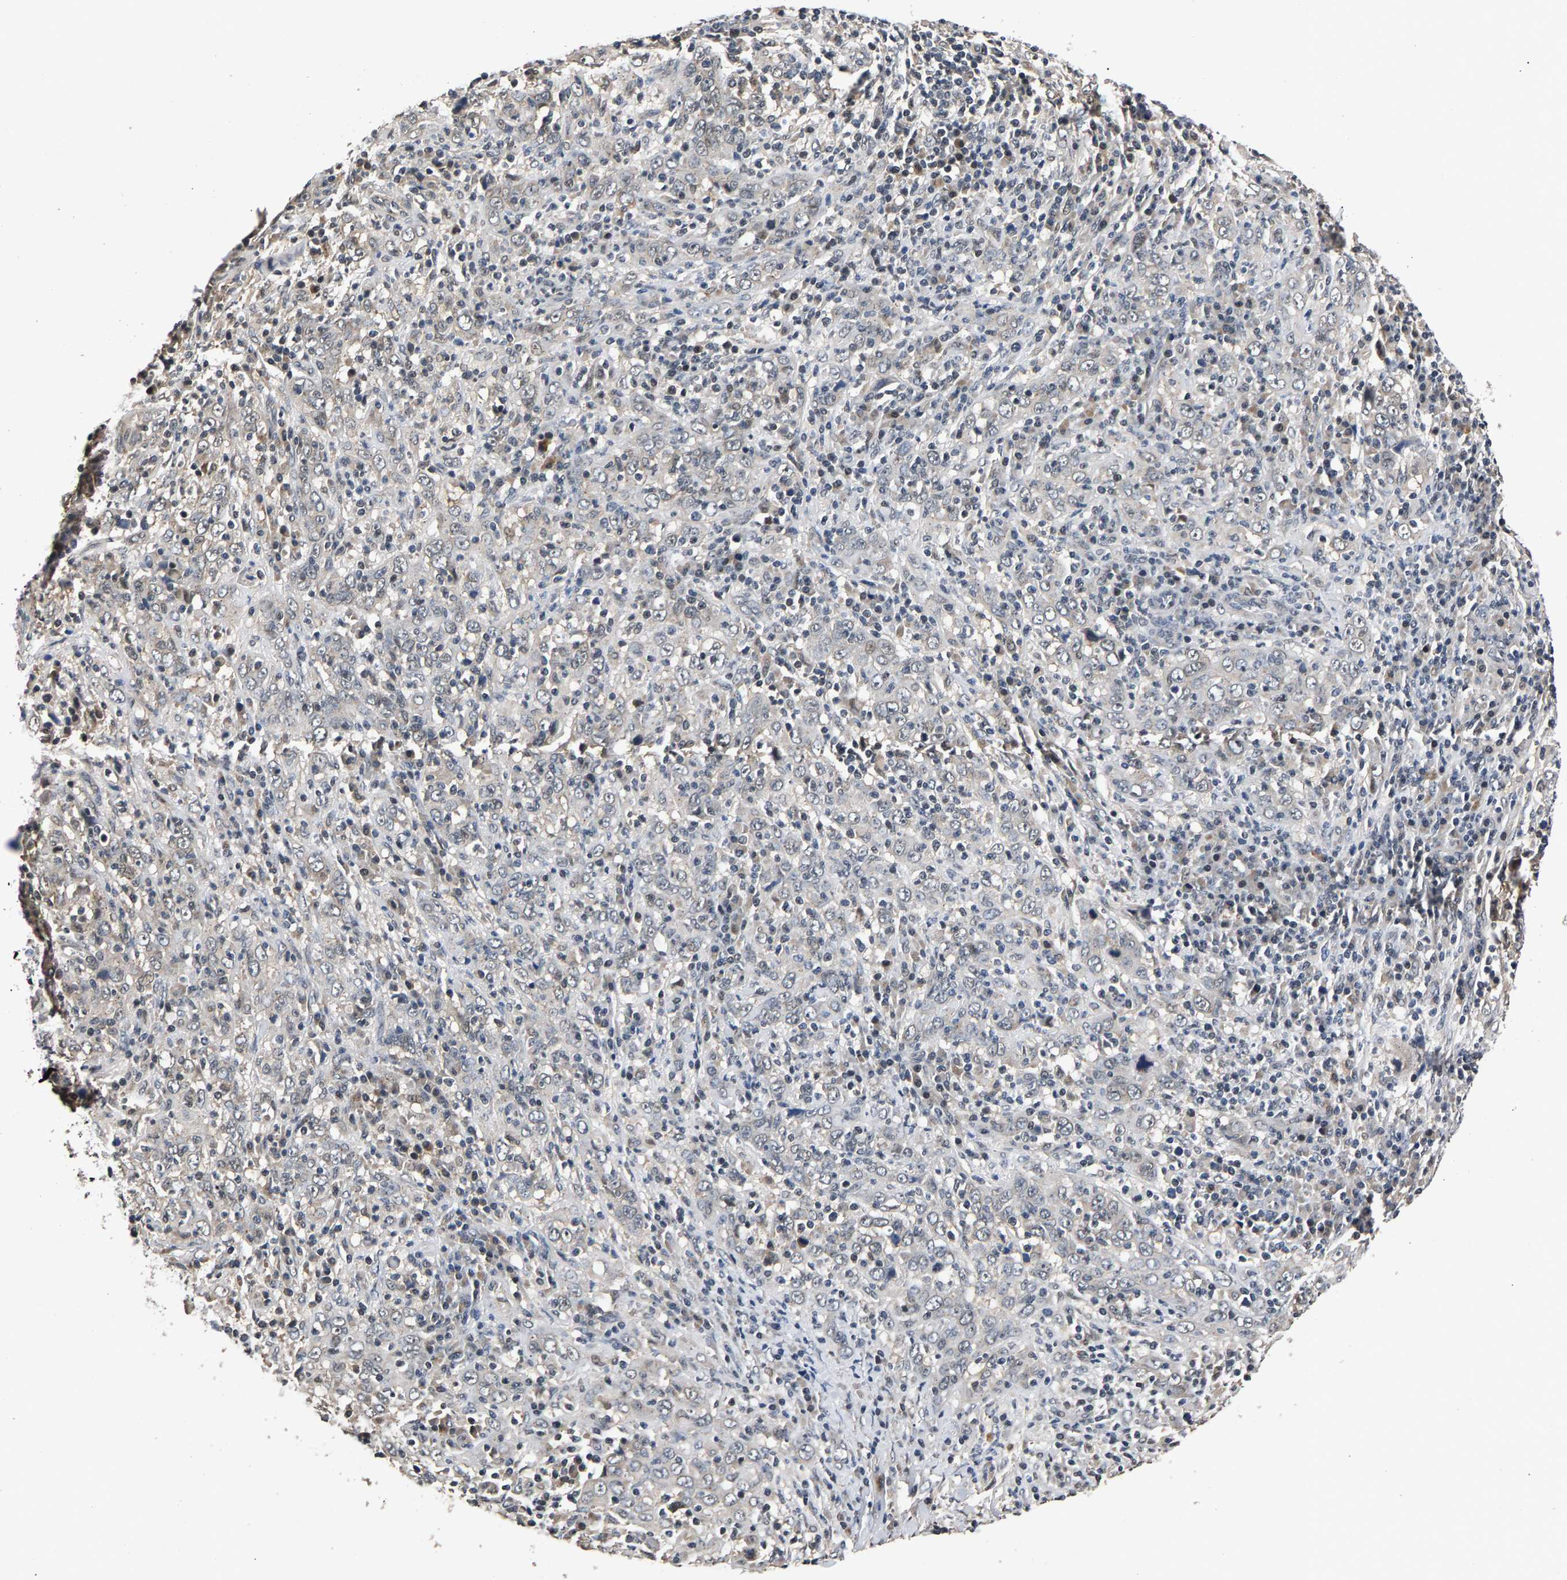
{"staining": {"intensity": "negative", "quantity": "none", "location": "none"}, "tissue": "cervical cancer", "cell_type": "Tumor cells", "image_type": "cancer", "snomed": [{"axis": "morphology", "description": "Squamous cell carcinoma, NOS"}, {"axis": "topography", "description": "Cervix"}], "caption": "Cervical cancer was stained to show a protein in brown. There is no significant expression in tumor cells. (DAB (3,3'-diaminobenzidine) immunohistochemistry, high magnification).", "gene": "RBM33", "patient": {"sex": "female", "age": 46}}